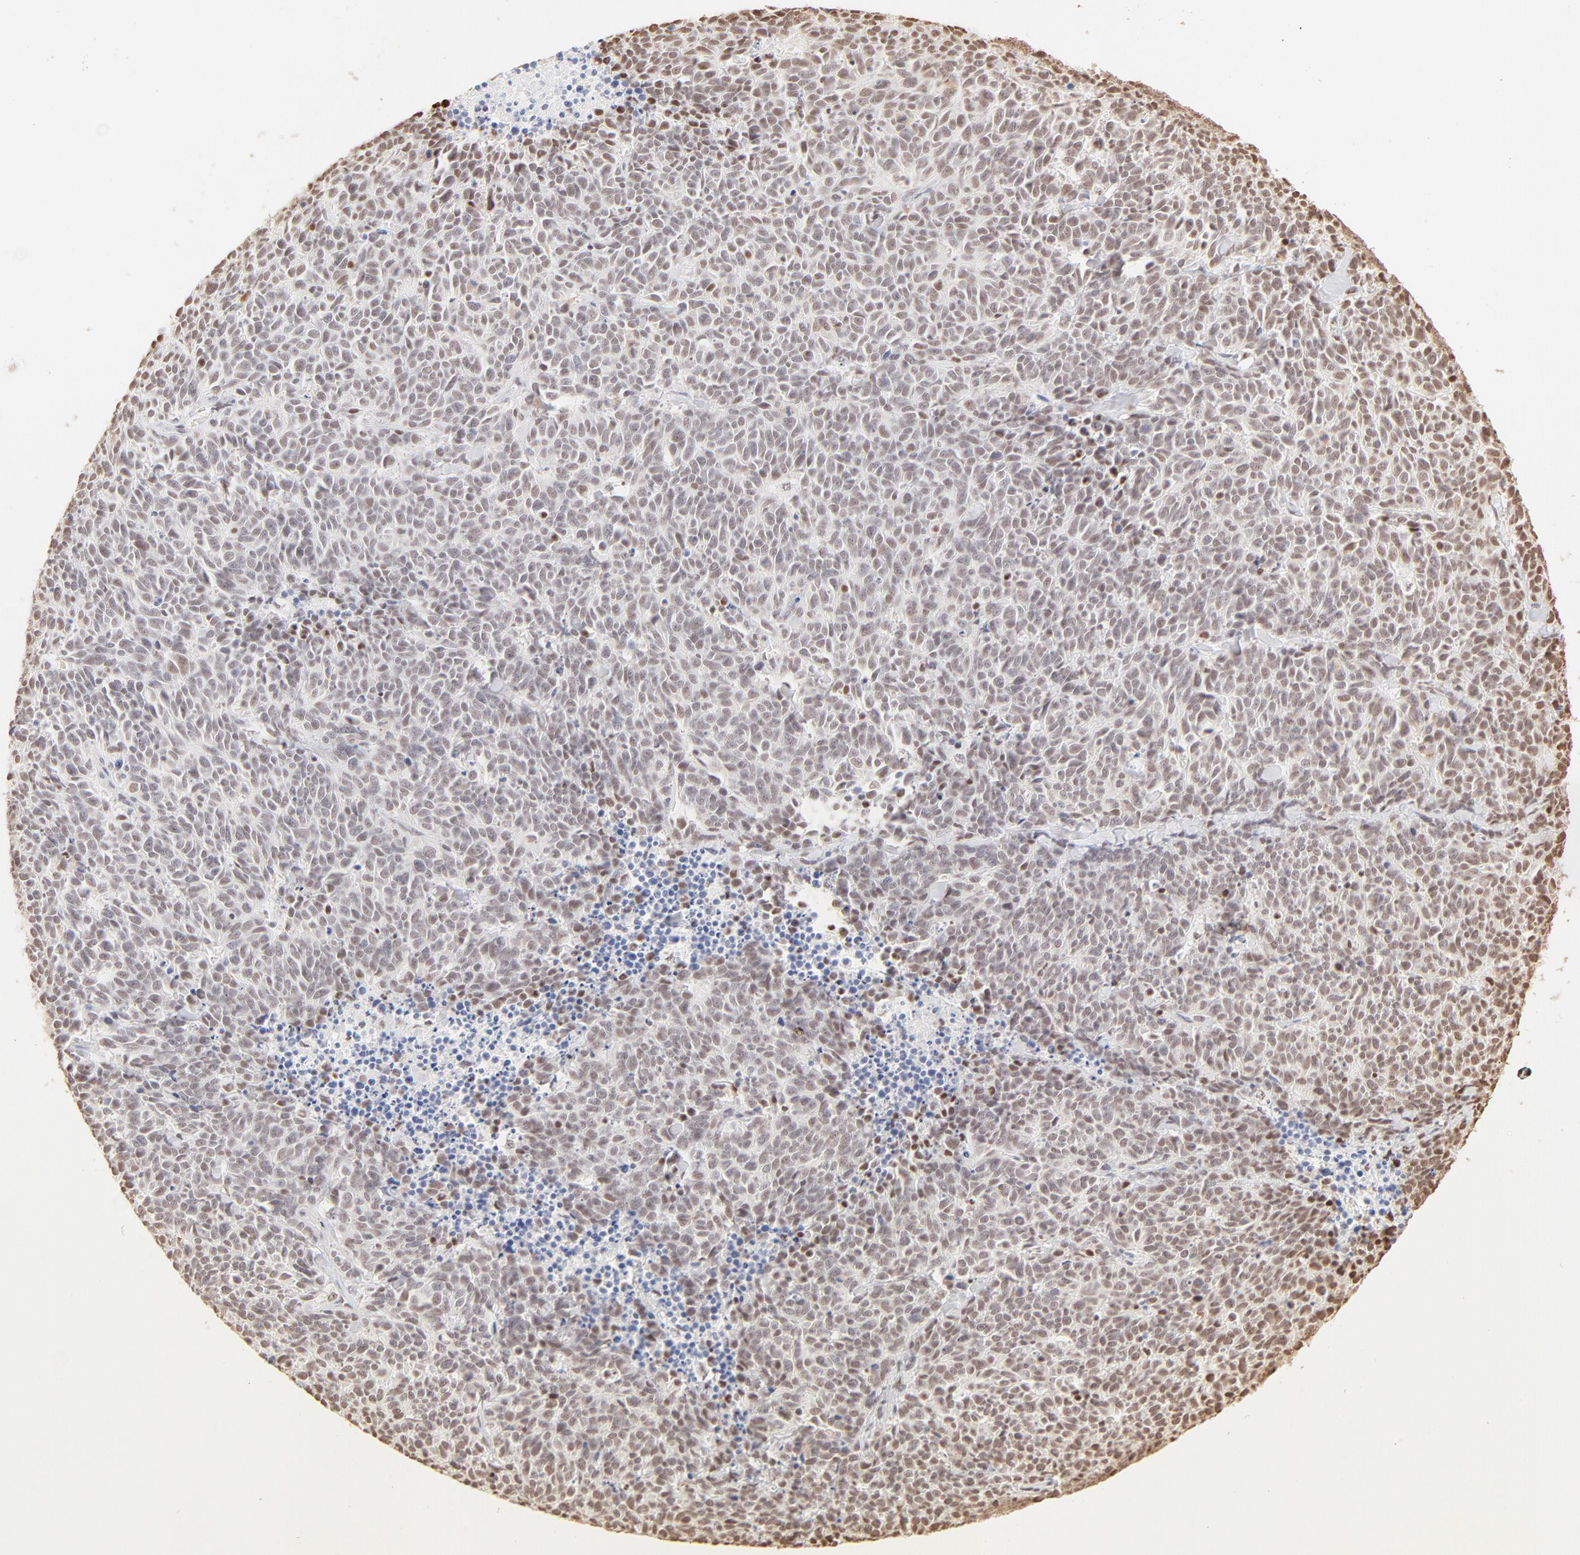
{"staining": {"intensity": "weak", "quantity": "25%-75%", "location": "nuclear"}, "tissue": "lung cancer", "cell_type": "Tumor cells", "image_type": "cancer", "snomed": [{"axis": "morphology", "description": "Neoplasm, malignant, NOS"}, {"axis": "topography", "description": "Lung"}], "caption": "A high-resolution image shows immunohistochemistry staining of neoplasm (malignant) (lung), which displays weak nuclear staining in about 25%-75% of tumor cells.", "gene": "ZNF540", "patient": {"sex": "female", "age": 58}}